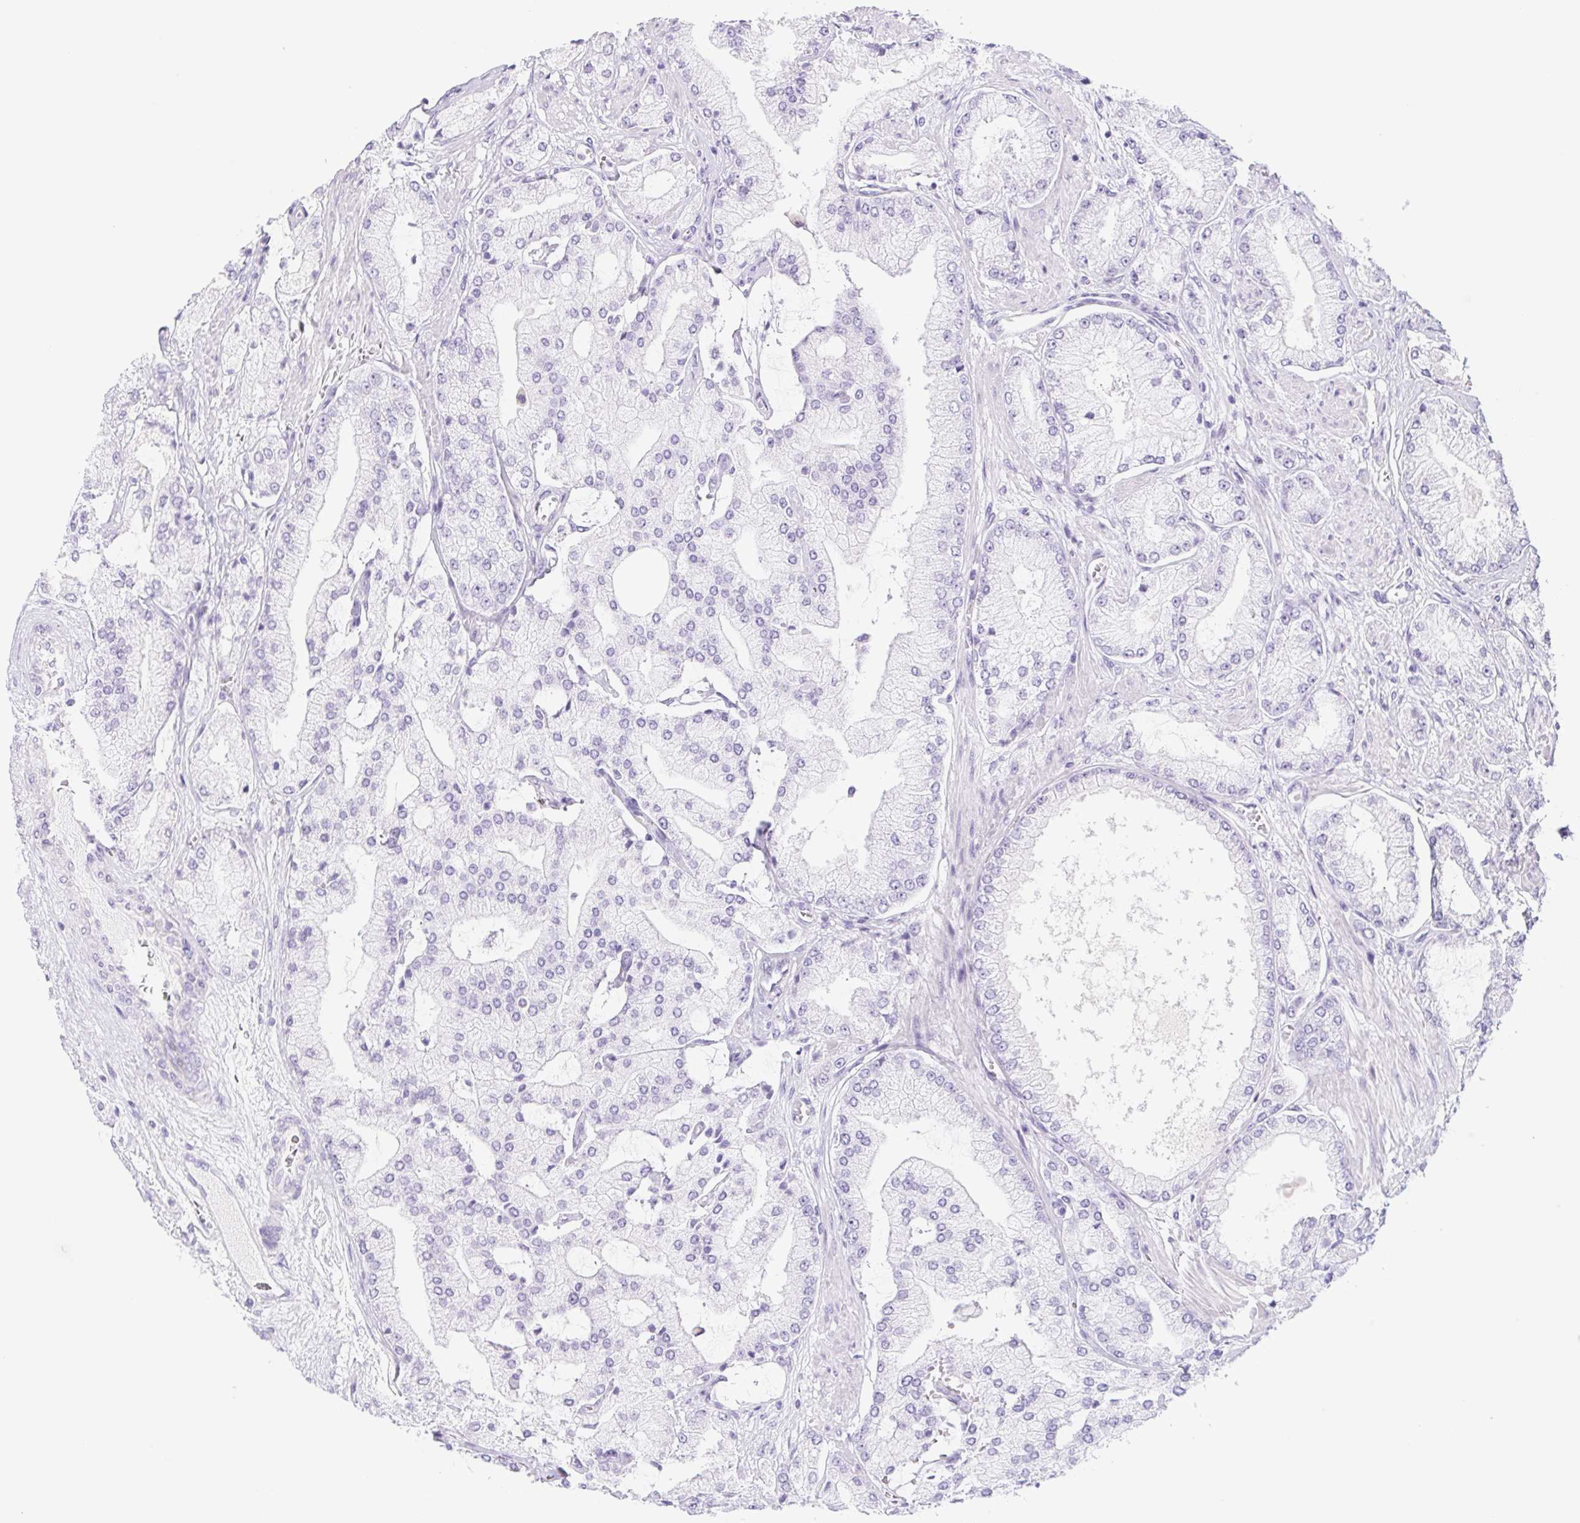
{"staining": {"intensity": "negative", "quantity": "none", "location": "none"}, "tissue": "prostate cancer", "cell_type": "Tumor cells", "image_type": "cancer", "snomed": [{"axis": "morphology", "description": "Adenocarcinoma, High grade"}, {"axis": "topography", "description": "Prostate"}], "caption": "This image is of adenocarcinoma (high-grade) (prostate) stained with IHC to label a protein in brown with the nuclei are counter-stained blue. There is no staining in tumor cells. The staining was performed using DAB to visualize the protein expression in brown, while the nuclei were stained in blue with hematoxylin (Magnification: 20x).", "gene": "CYP21A2", "patient": {"sex": "male", "age": 68}}